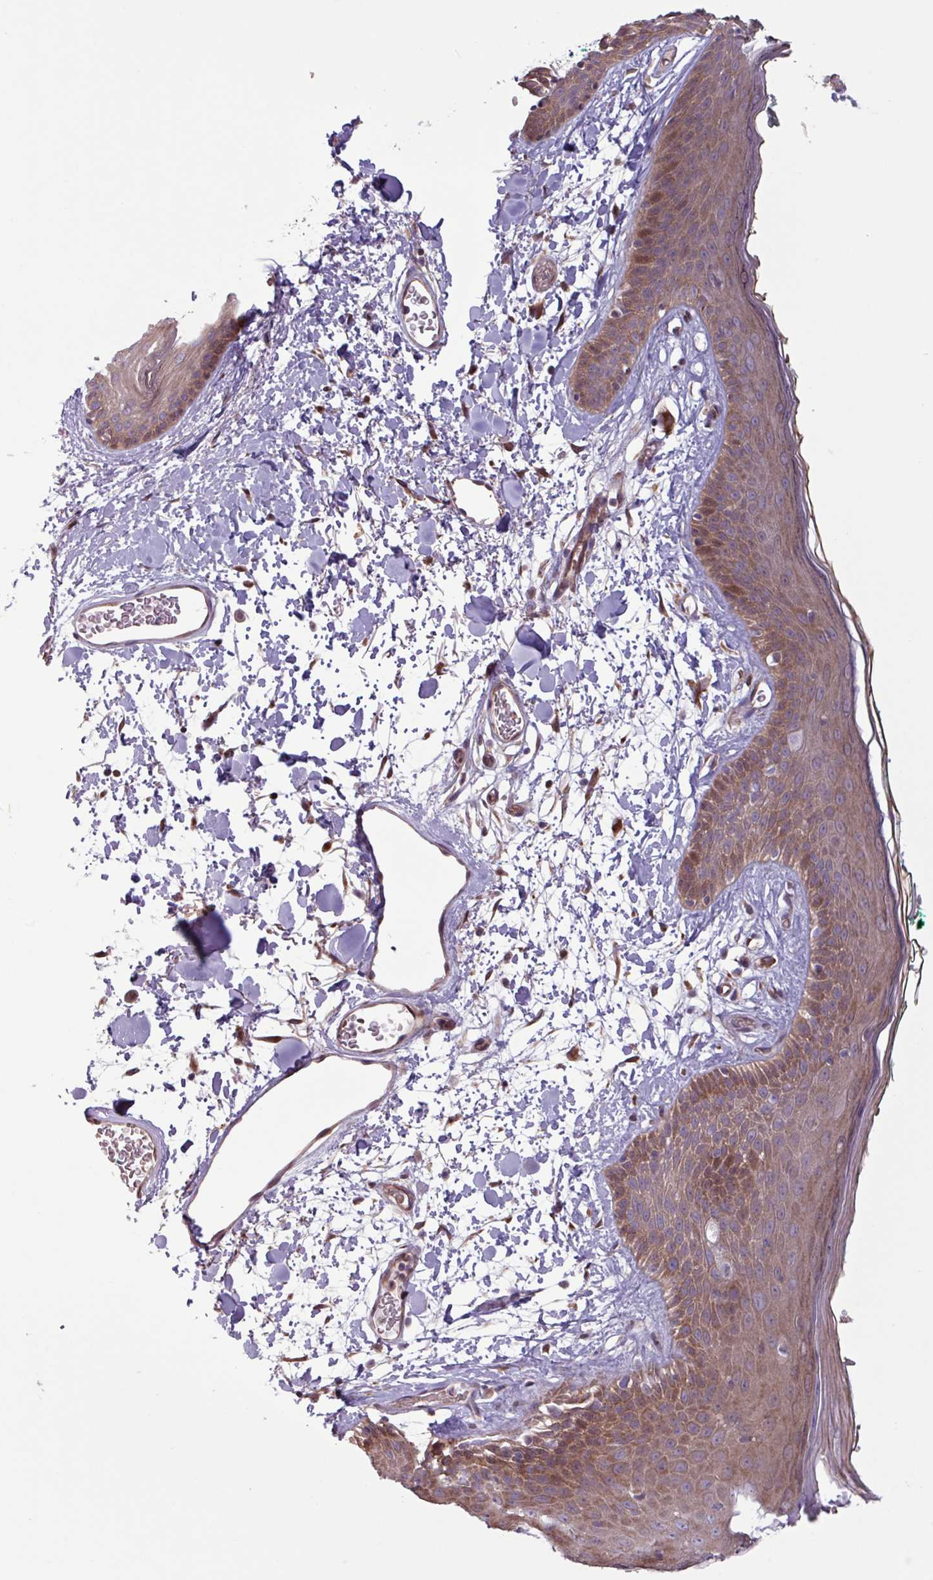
{"staining": {"intensity": "weak", "quantity": ">75%", "location": "cytoplasmic/membranous"}, "tissue": "skin", "cell_type": "Fibroblasts", "image_type": "normal", "snomed": [{"axis": "morphology", "description": "Normal tissue, NOS"}, {"axis": "topography", "description": "Skin"}], "caption": "IHC image of normal skin: human skin stained using IHC demonstrates low levels of weak protein expression localized specifically in the cytoplasmic/membranous of fibroblasts, appearing as a cytoplasmic/membranous brown color.", "gene": "PDPR", "patient": {"sex": "male", "age": 79}}